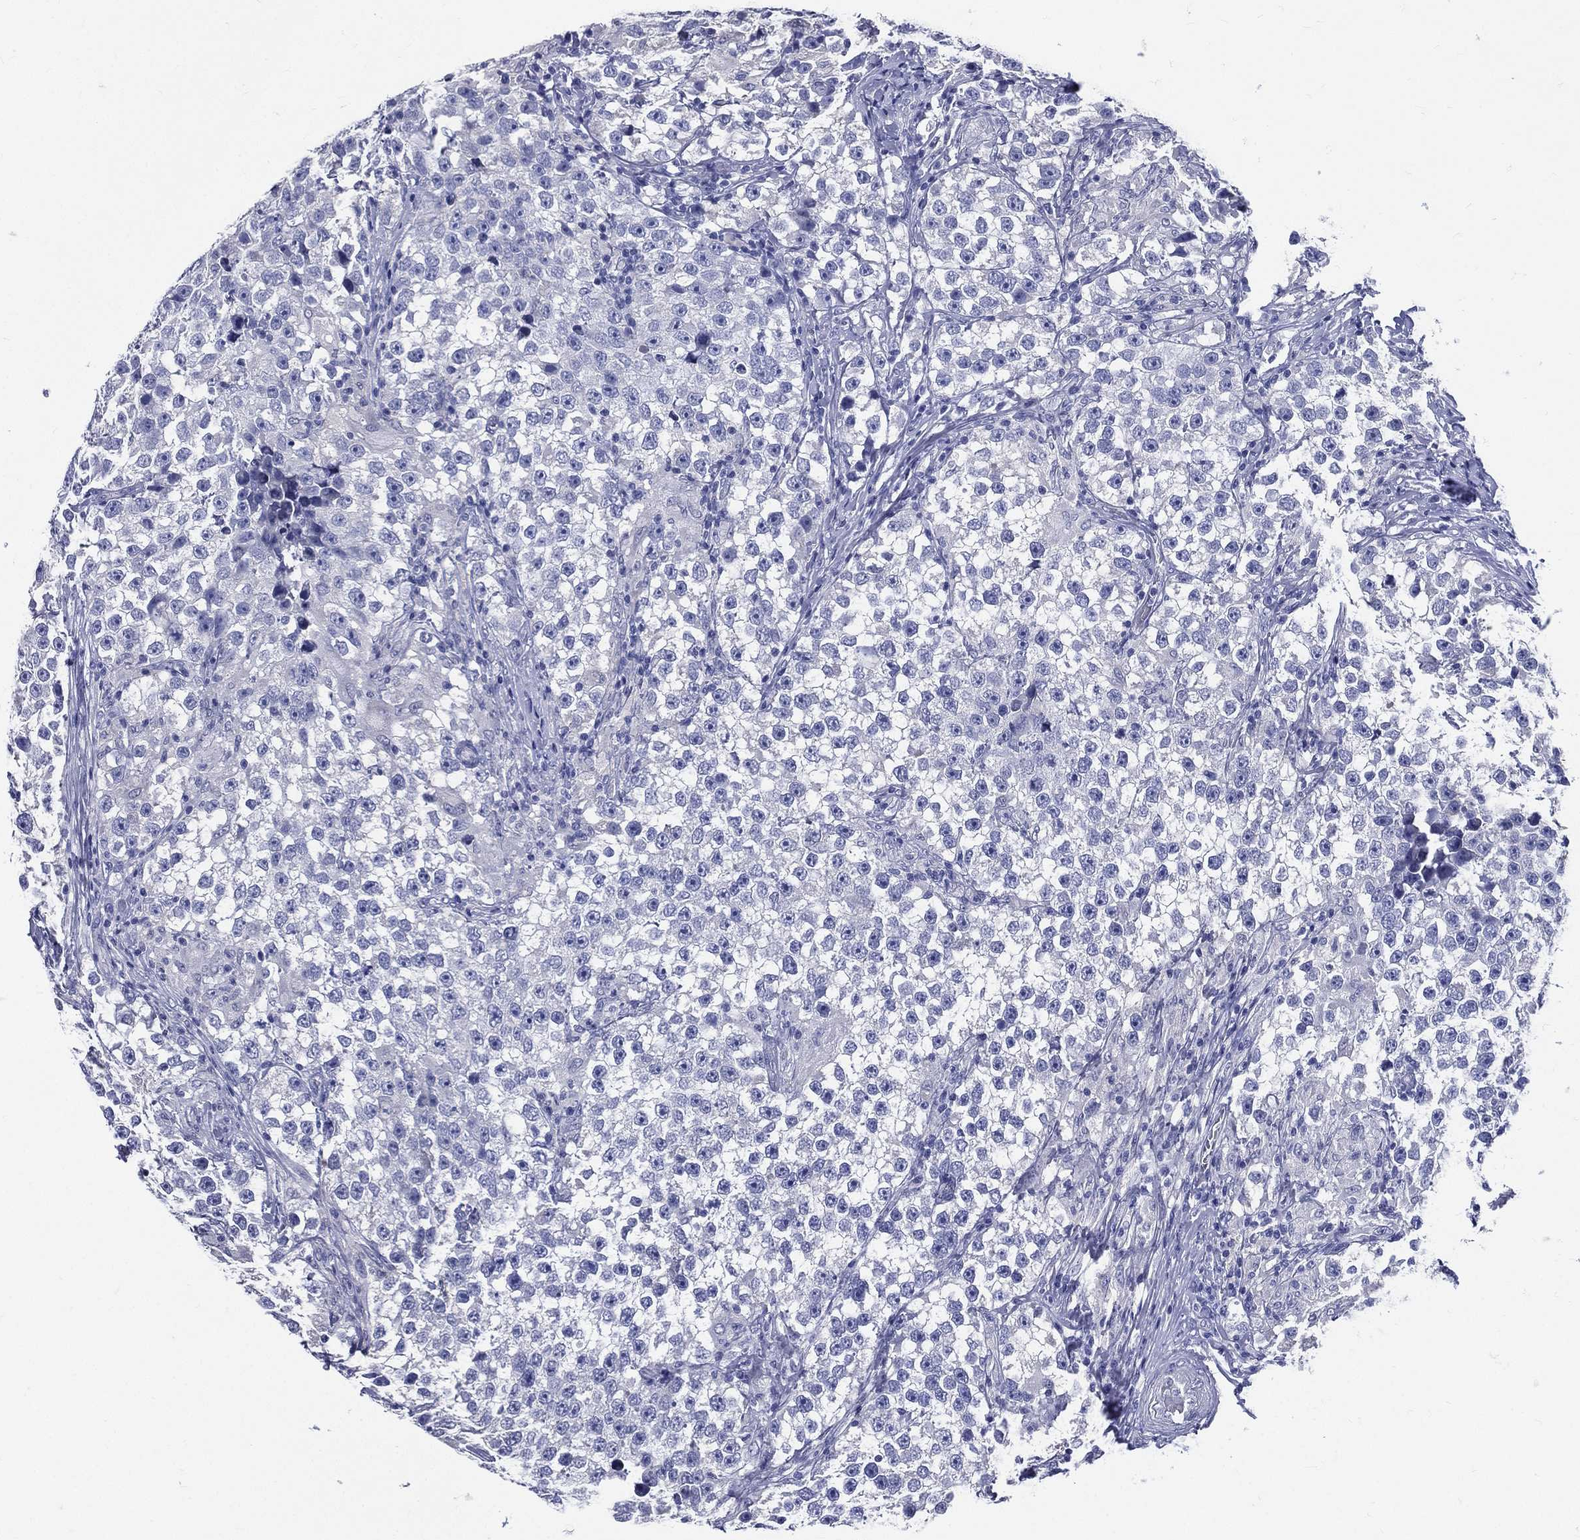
{"staining": {"intensity": "negative", "quantity": "none", "location": "none"}, "tissue": "testis cancer", "cell_type": "Tumor cells", "image_type": "cancer", "snomed": [{"axis": "morphology", "description": "Seminoma, NOS"}, {"axis": "topography", "description": "Testis"}], "caption": "This is a image of immunohistochemistry staining of seminoma (testis), which shows no positivity in tumor cells.", "gene": "DPYS", "patient": {"sex": "male", "age": 46}}